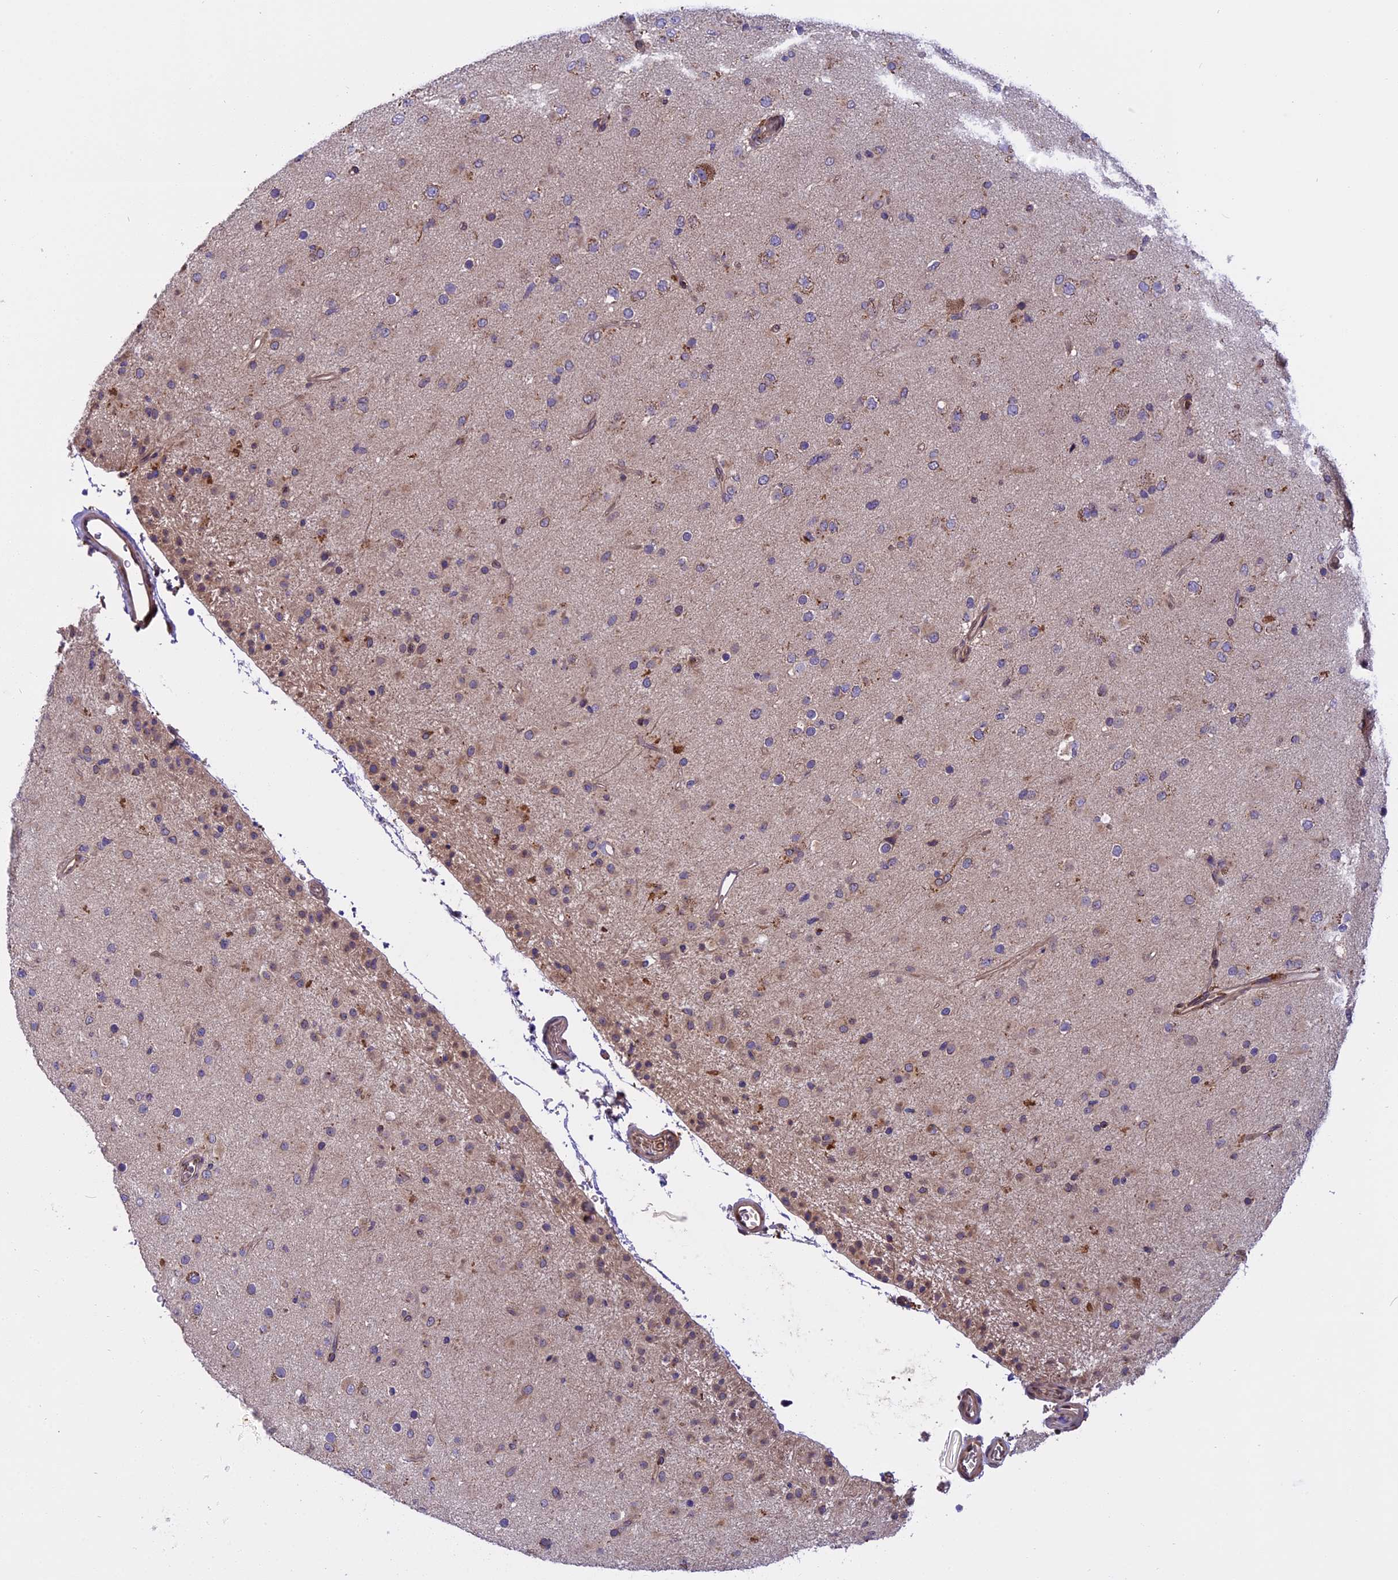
{"staining": {"intensity": "negative", "quantity": "none", "location": "none"}, "tissue": "glioma", "cell_type": "Tumor cells", "image_type": "cancer", "snomed": [{"axis": "morphology", "description": "Glioma, malignant, Low grade"}, {"axis": "topography", "description": "Brain"}], "caption": "Histopathology image shows no protein staining in tumor cells of glioma tissue.", "gene": "CHMP2A", "patient": {"sex": "male", "age": 65}}